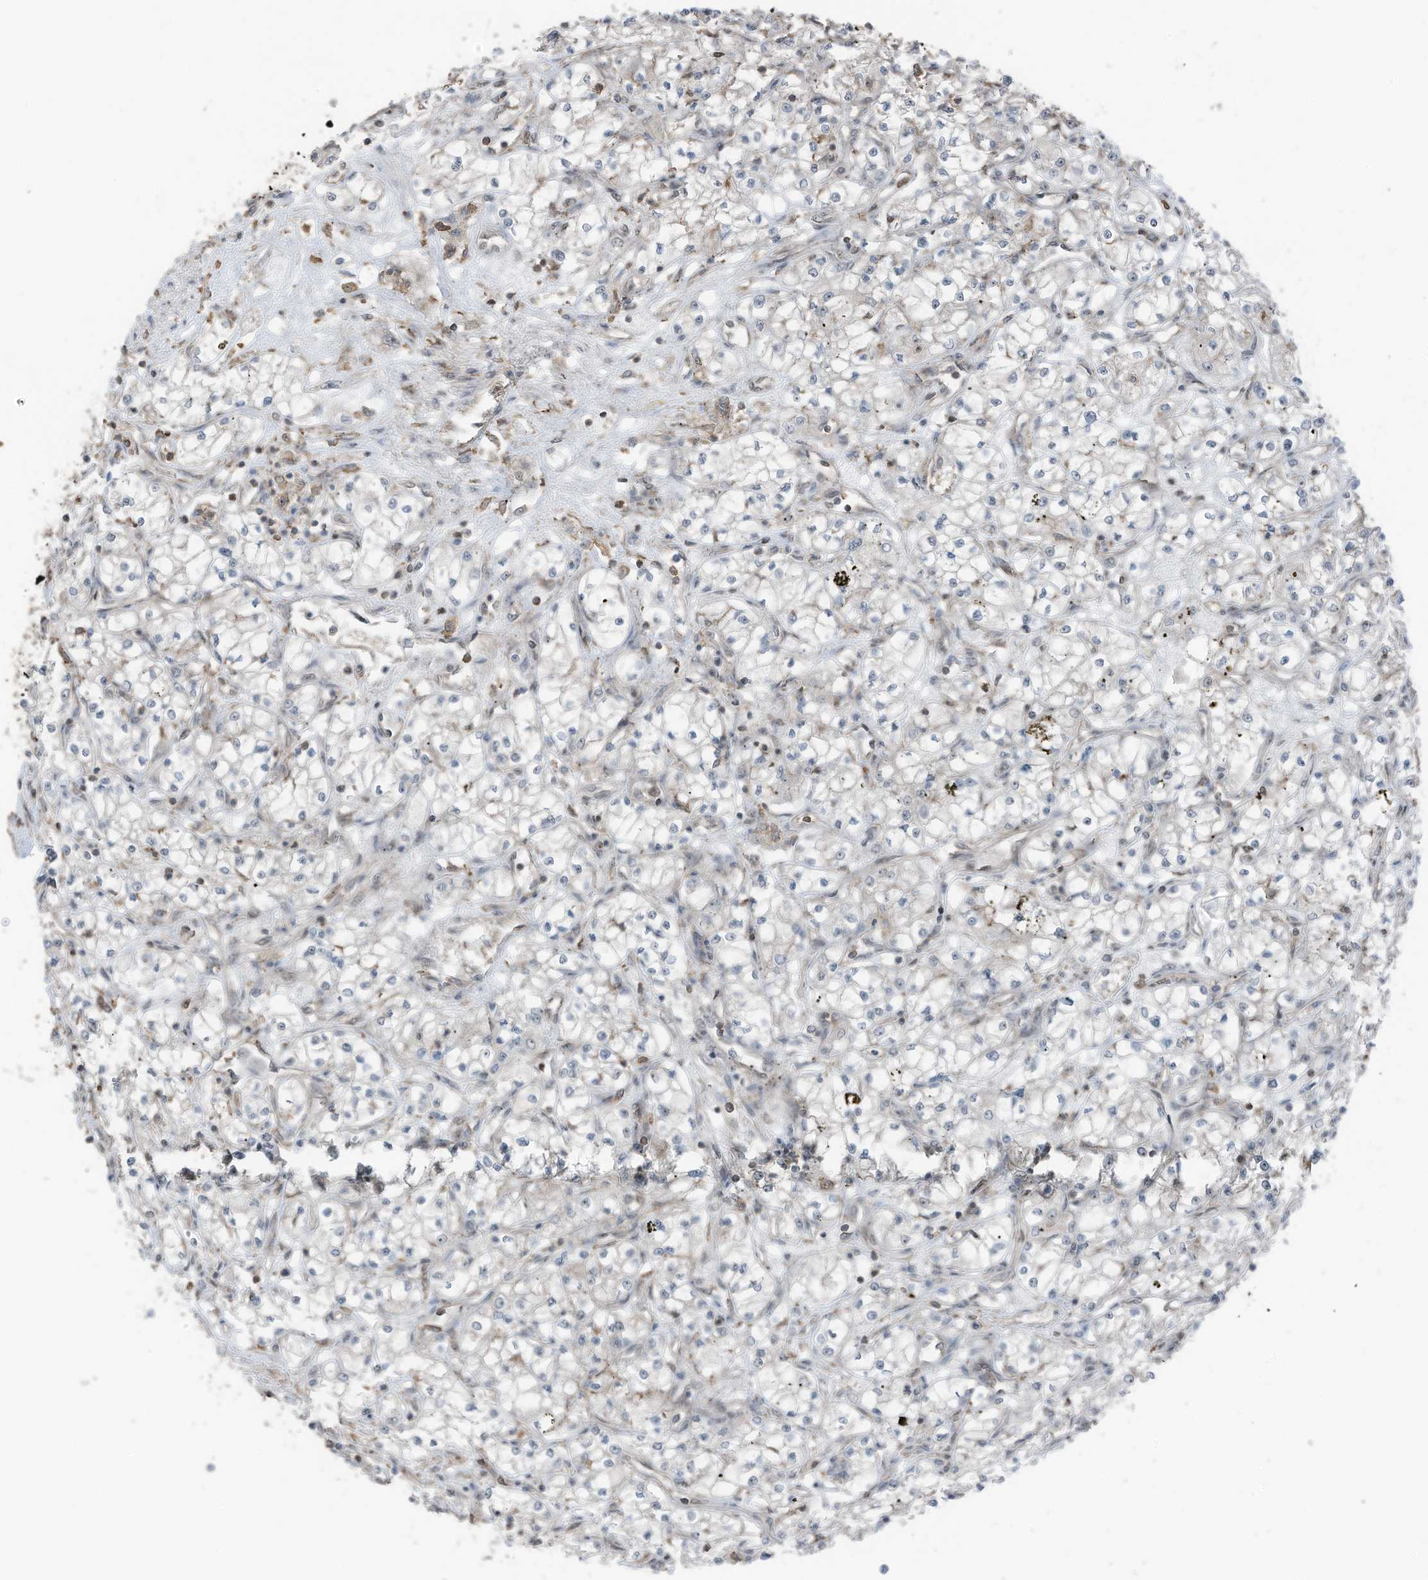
{"staining": {"intensity": "moderate", "quantity": "<25%", "location": "nuclear"}, "tissue": "renal cancer", "cell_type": "Tumor cells", "image_type": "cancer", "snomed": [{"axis": "morphology", "description": "Adenocarcinoma, NOS"}, {"axis": "topography", "description": "Kidney"}], "caption": "Renal cancer (adenocarcinoma) stained with immunohistochemistry reveals moderate nuclear expression in about <25% of tumor cells.", "gene": "UTP3", "patient": {"sex": "male", "age": 59}}